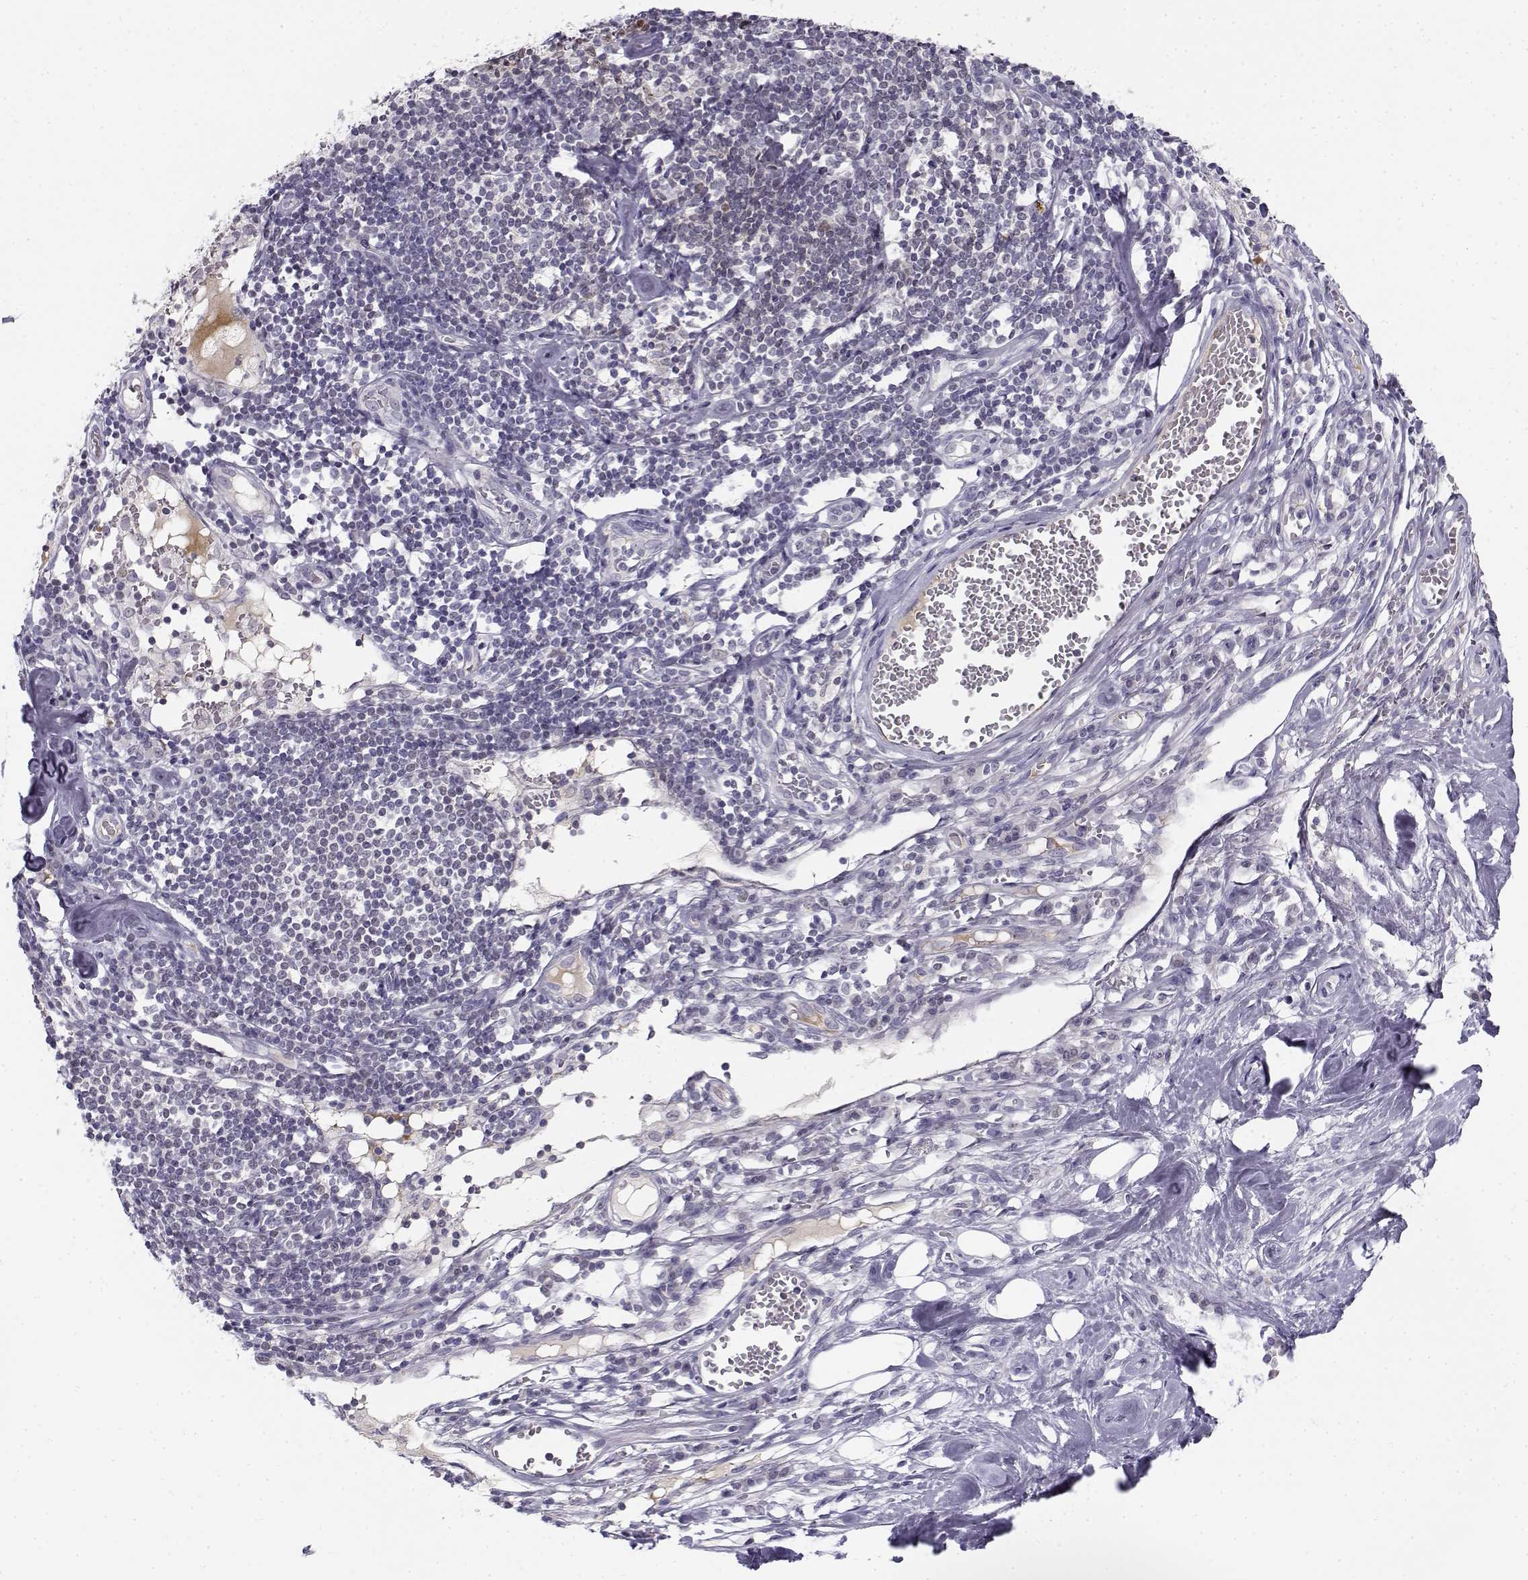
{"staining": {"intensity": "weak", "quantity": "25%-75%", "location": "nuclear"}, "tissue": "melanoma", "cell_type": "Tumor cells", "image_type": "cancer", "snomed": [{"axis": "morphology", "description": "Malignant melanoma, Metastatic site"}, {"axis": "topography", "description": "Lymph node"}], "caption": "Immunohistochemical staining of human melanoma reveals weak nuclear protein staining in approximately 25%-75% of tumor cells. Using DAB (3,3'-diaminobenzidine) (brown) and hematoxylin (blue) stains, captured at high magnification using brightfield microscopy.", "gene": "DDX25", "patient": {"sex": "female", "age": 64}}